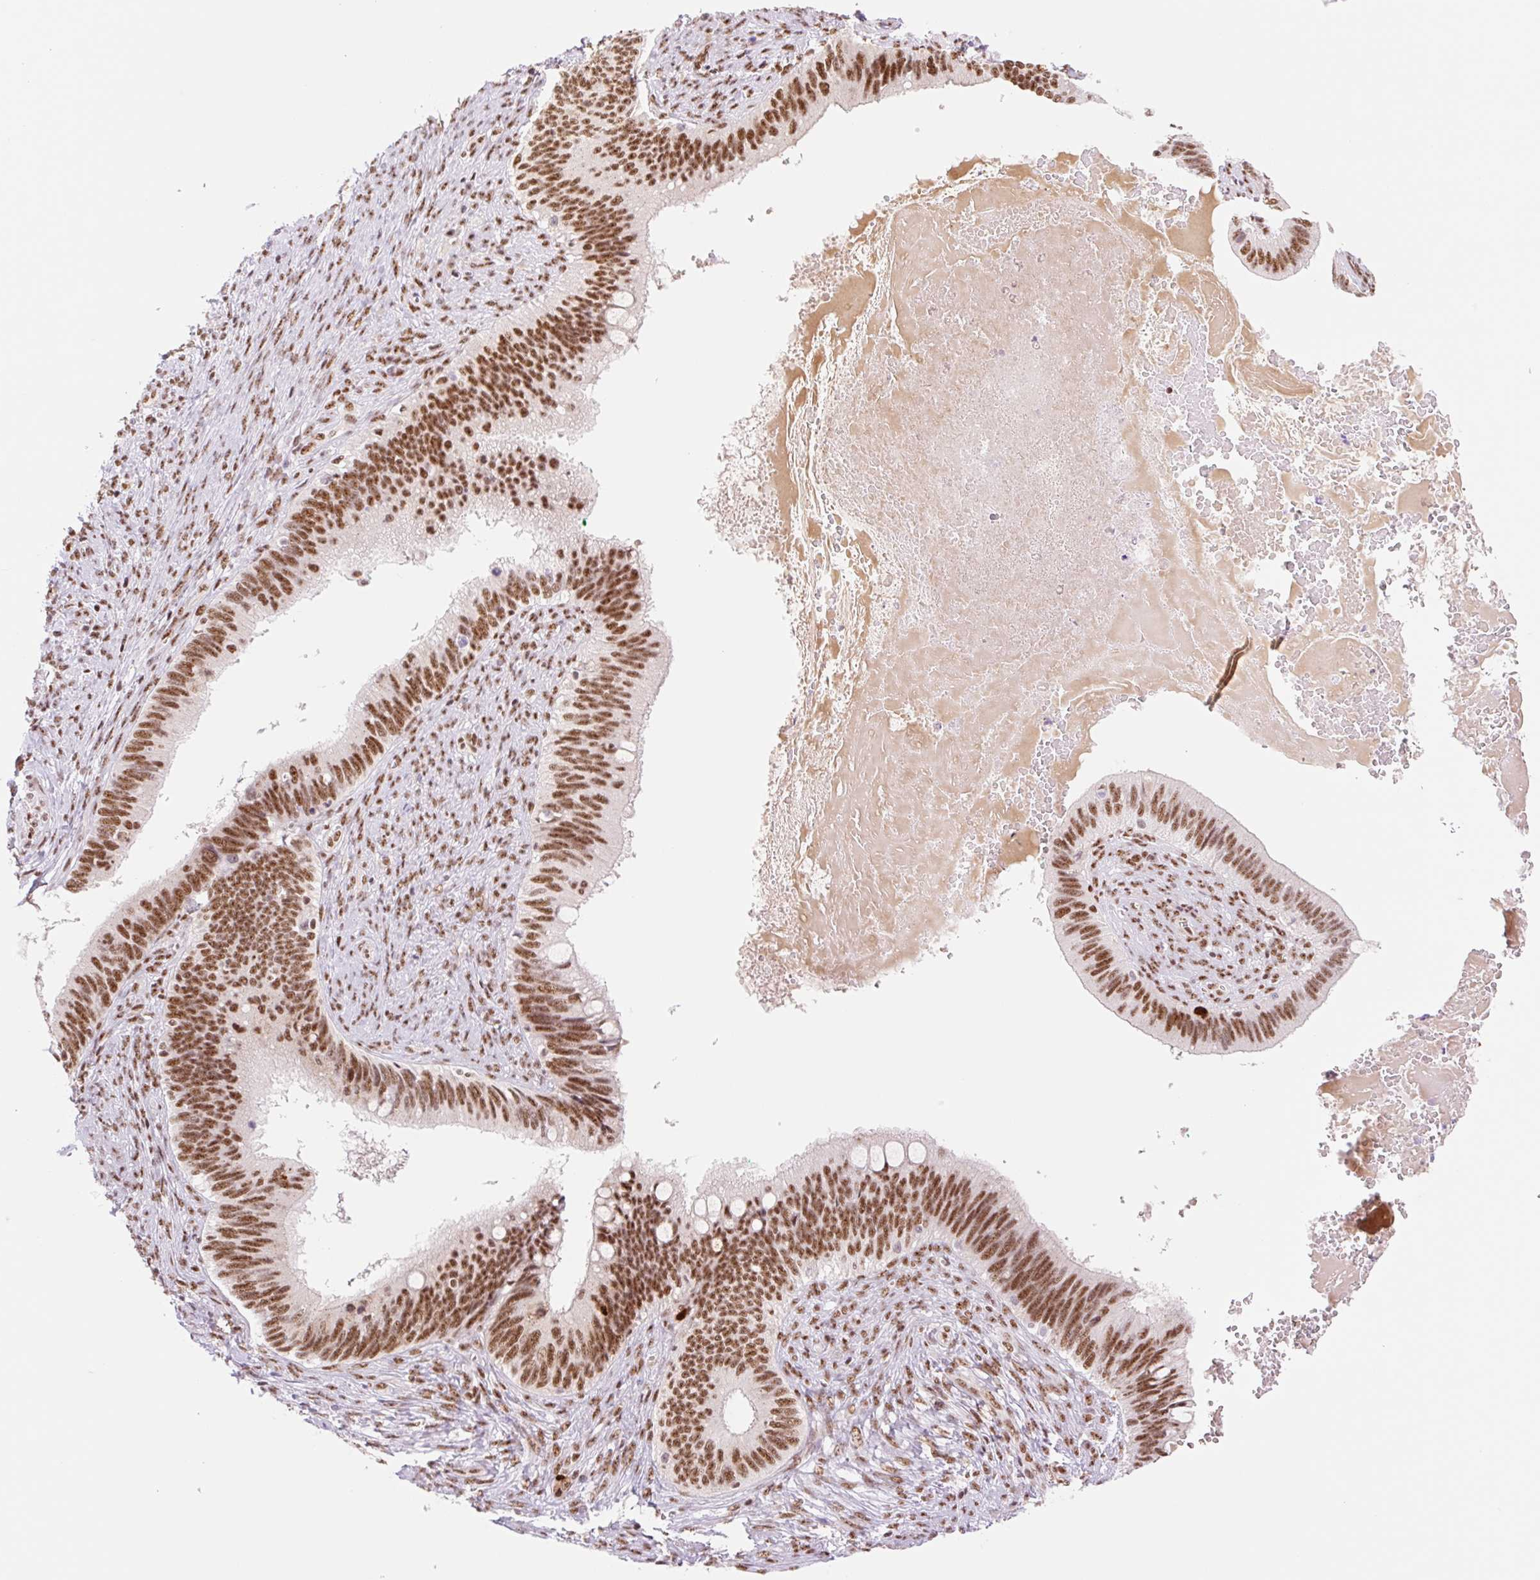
{"staining": {"intensity": "strong", "quantity": ">75%", "location": "nuclear"}, "tissue": "cervical cancer", "cell_type": "Tumor cells", "image_type": "cancer", "snomed": [{"axis": "morphology", "description": "Adenocarcinoma, NOS"}, {"axis": "topography", "description": "Cervix"}], "caption": "The image displays staining of cervical cancer (adenocarcinoma), revealing strong nuclear protein positivity (brown color) within tumor cells.", "gene": "PRDM11", "patient": {"sex": "female", "age": 42}}